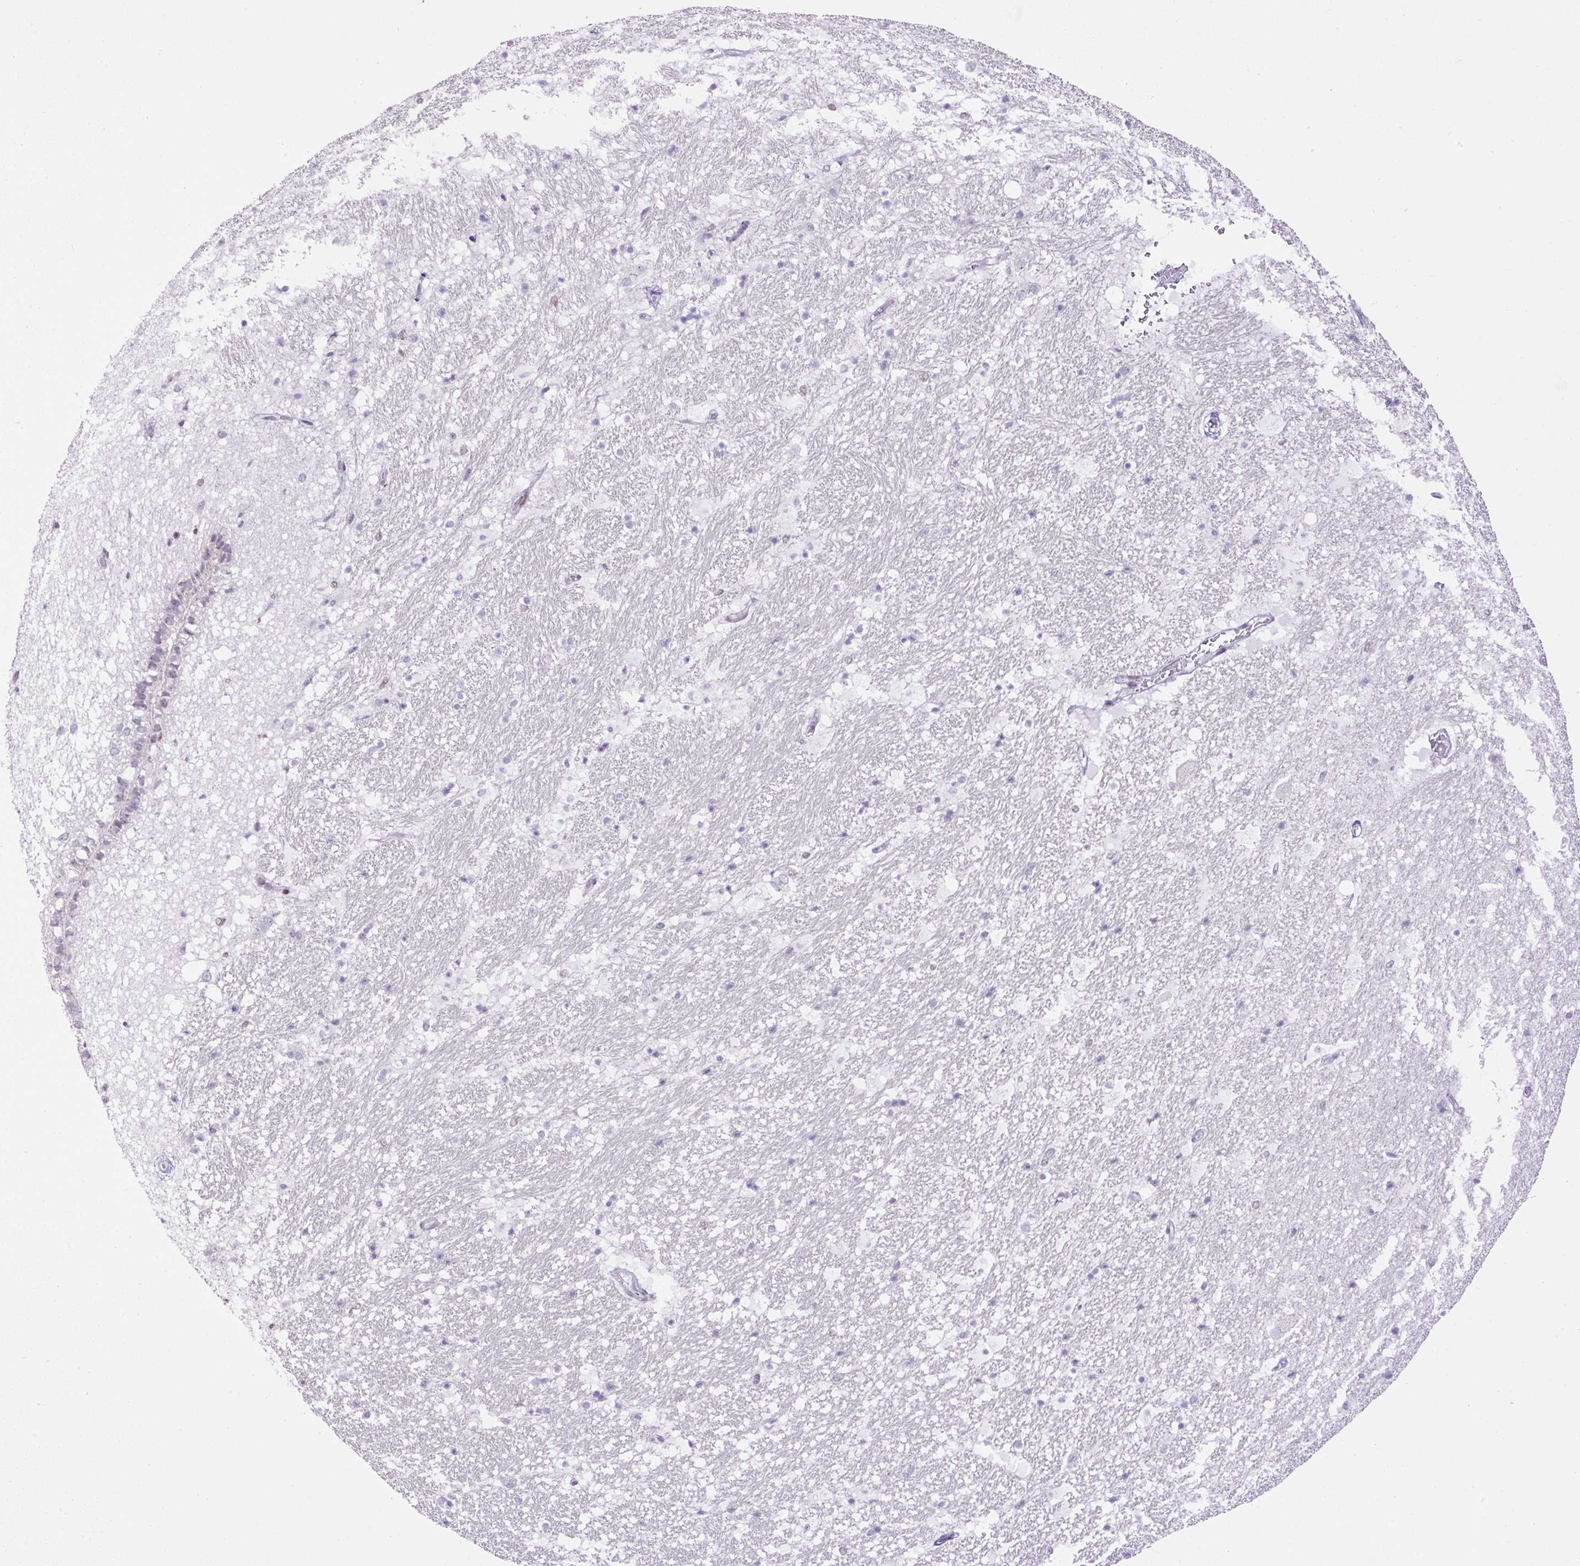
{"staining": {"intensity": "negative", "quantity": "none", "location": "none"}, "tissue": "hippocampus", "cell_type": "Glial cells", "image_type": "normal", "snomed": [{"axis": "morphology", "description": "Normal tissue, NOS"}, {"axis": "topography", "description": "Hippocampus"}], "caption": "A high-resolution micrograph shows immunohistochemistry (IHC) staining of unremarkable hippocampus, which exhibits no significant staining in glial cells.", "gene": "CCDC137", "patient": {"sex": "male", "age": 37}}